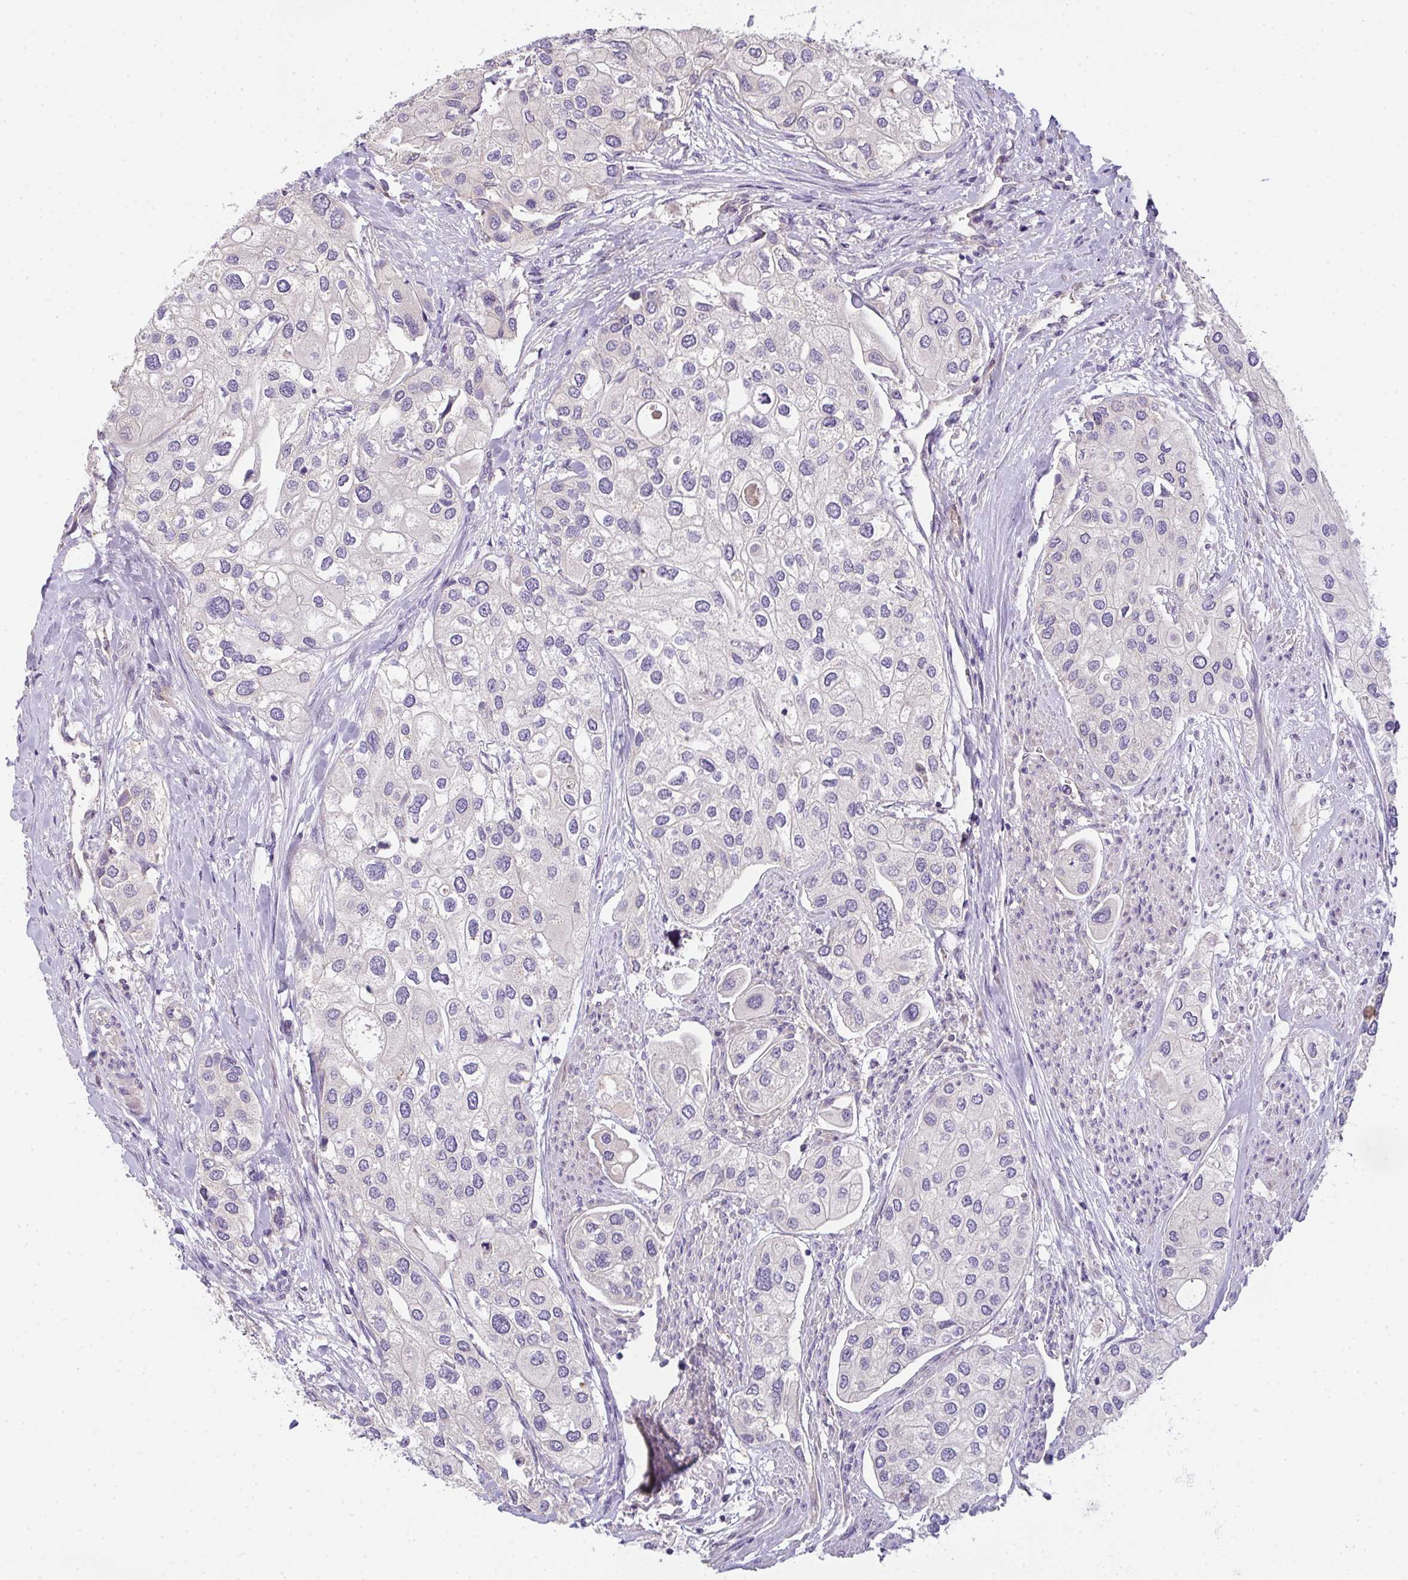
{"staining": {"intensity": "negative", "quantity": "none", "location": "none"}, "tissue": "urothelial cancer", "cell_type": "Tumor cells", "image_type": "cancer", "snomed": [{"axis": "morphology", "description": "Urothelial carcinoma, High grade"}, {"axis": "topography", "description": "Urinary bladder"}], "caption": "A high-resolution photomicrograph shows IHC staining of urothelial cancer, which demonstrates no significant expression in tumor cells.", "gene": "FILIP1", "patient": {"sex": "male", "age": 64}}